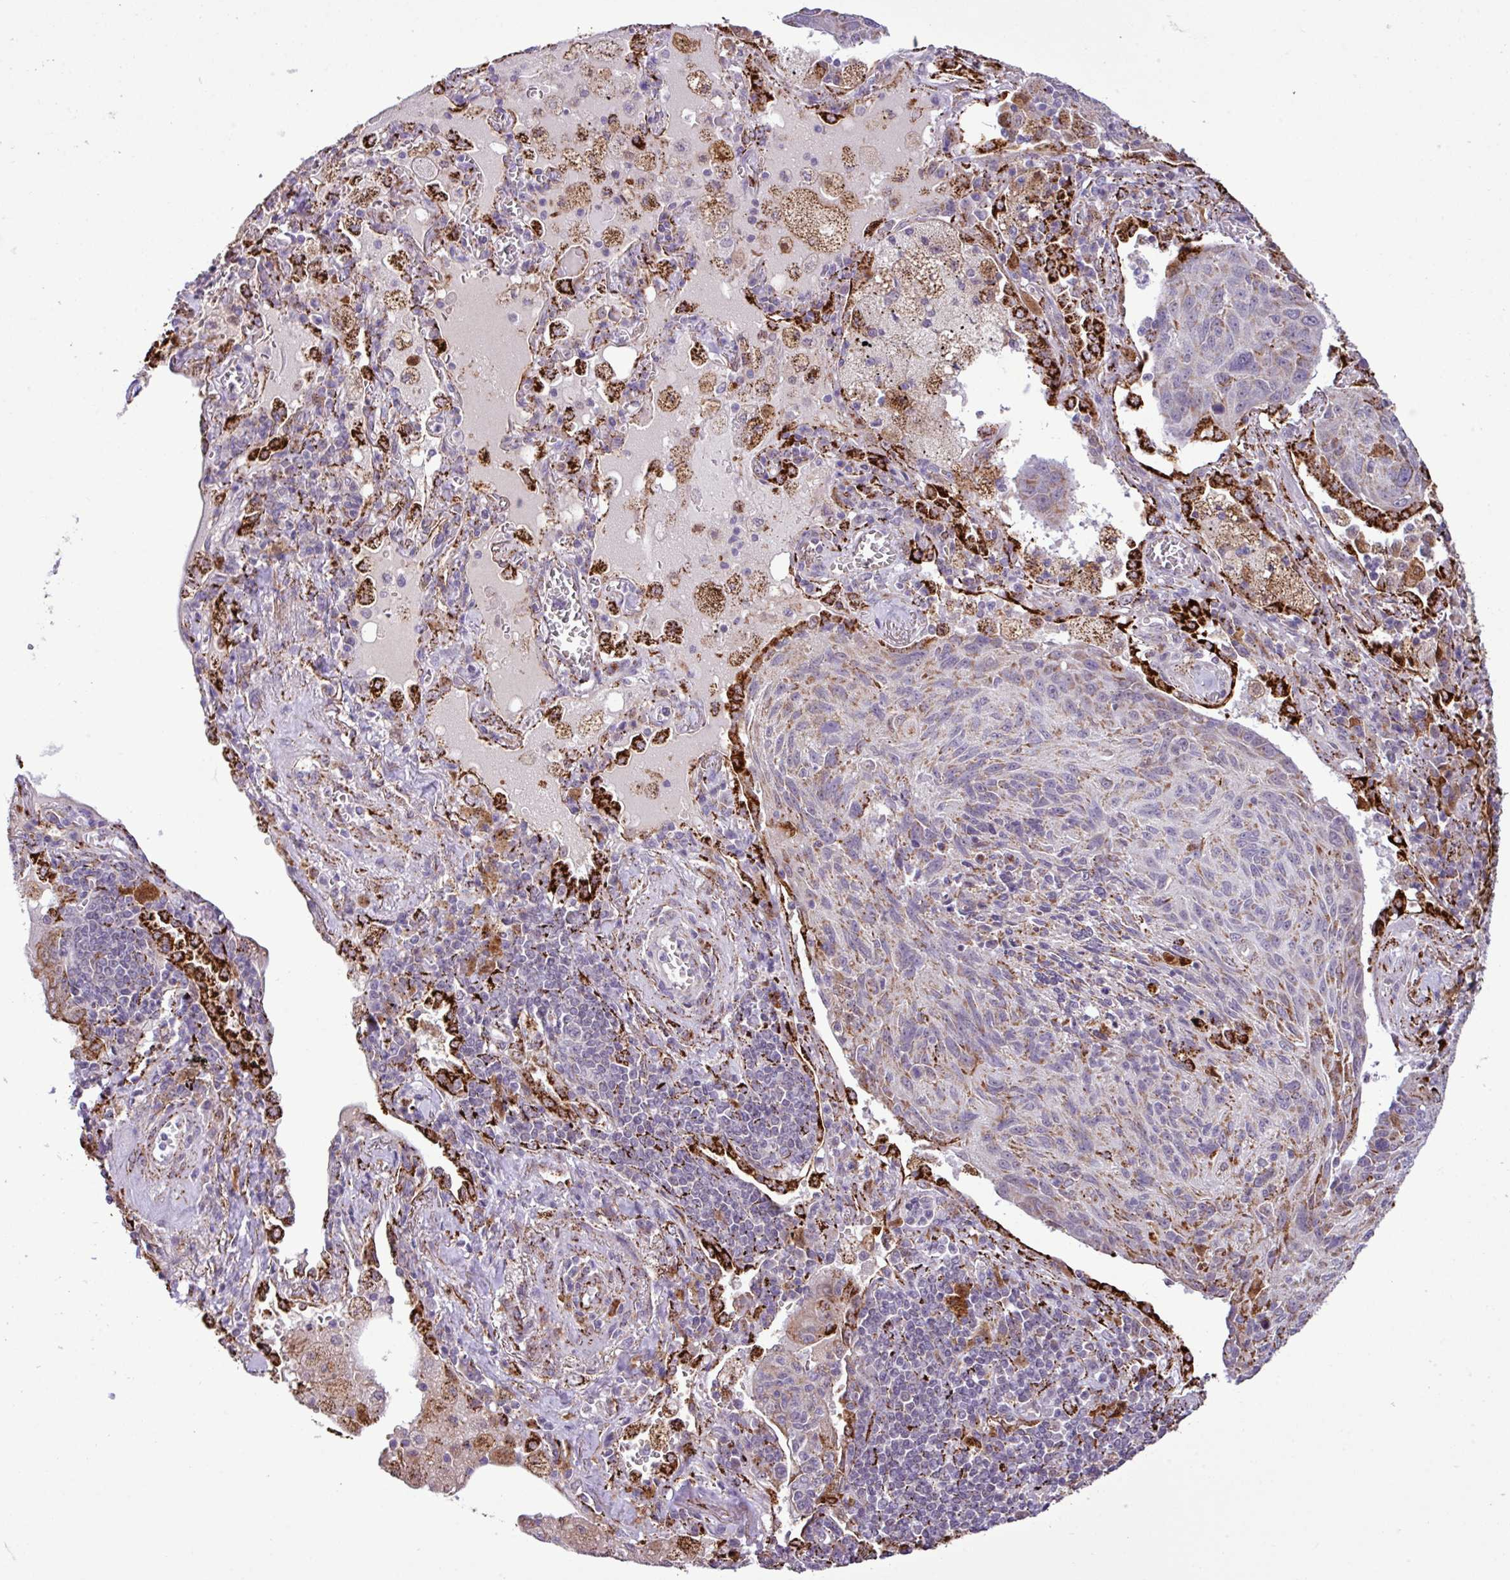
{"staining": {"intensity": "weak", "quantity": "25%-75%", "location": "cytoplasmic/membranous"}, "tissue": "lung cancer", "cell_type": "Tumor cells", "image_type": "cancer", "snomed": [{"axis": "morphology", "description": "Squamous cell carcinoma, NOS"}, {"axis": "topography", "description": "Lung"}], "caption": "Protein expression analysis of human lung cancer (squamous cell carcinoma) reveals weak cytoplasmic/membranous staining in approximately 25%-75% of tumor cells.", "gene": "SGPP1", "patient": {"sex": "female", "age": 66}}